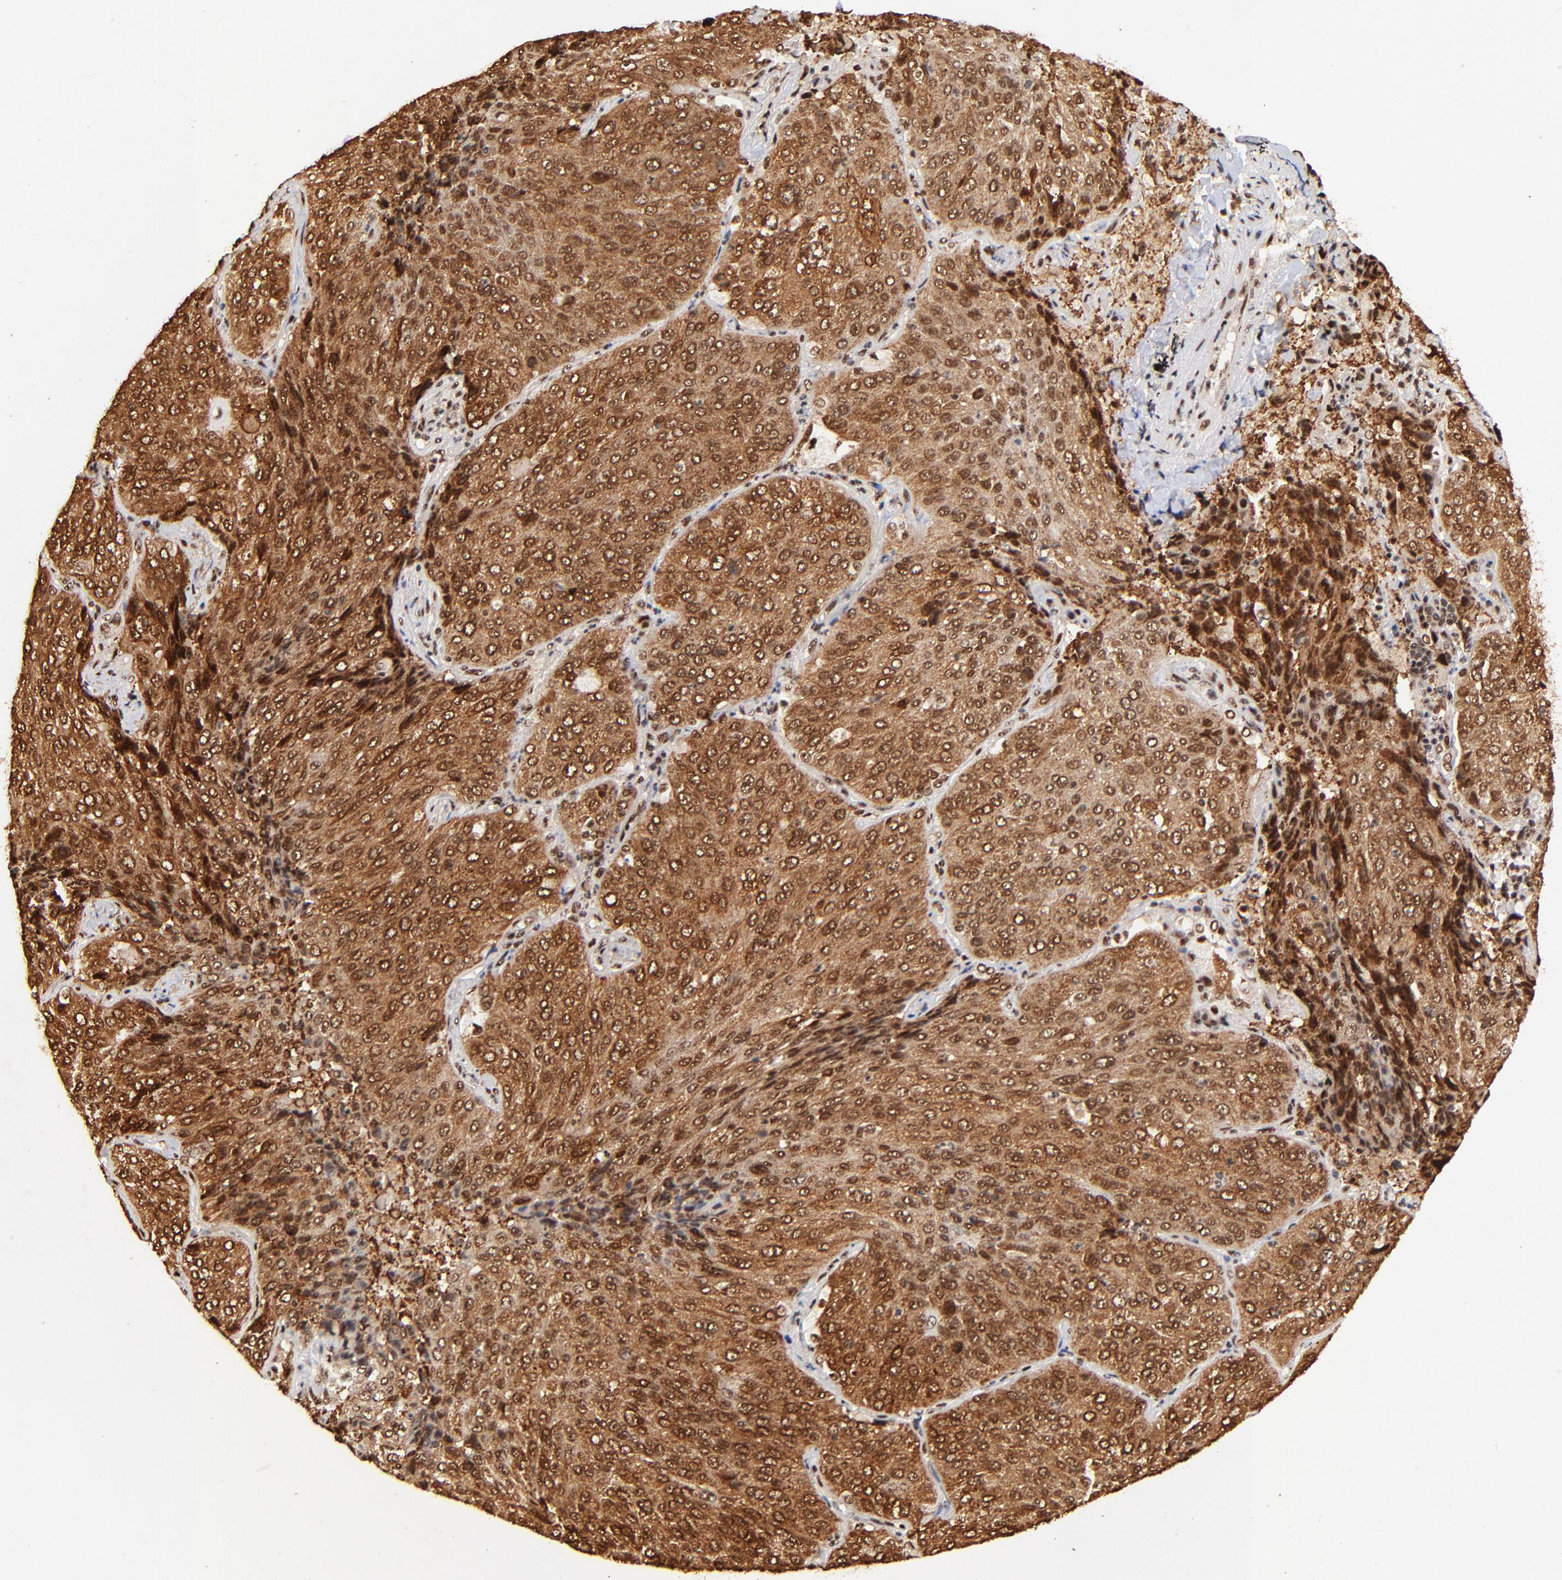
{"staining": {"intensity": "strong", "quantity": ">75%", "location": "cytoplasmic/membranous,nuclear"}, "tissue": "lung cancer", "cell_type": "Tumor cells", "image_type": "cancer", "snomed": [{"axis": "morphology", "description": "Squamous cell carcinoma, NOS"}, {"axis": "topography", "description": "Lung"}], "caption": "IHC (DAB (3,3'-diaminobenzidine)) staining of lung cancer exhibits strong cytoplasmic/membranous and nuclear protein staining in about >75% of tumor cells. (Brightfield microscopy of DAB IHC at high magnification).", "gene": "MED12", "patient": {"sex": "male", "age": 54}}